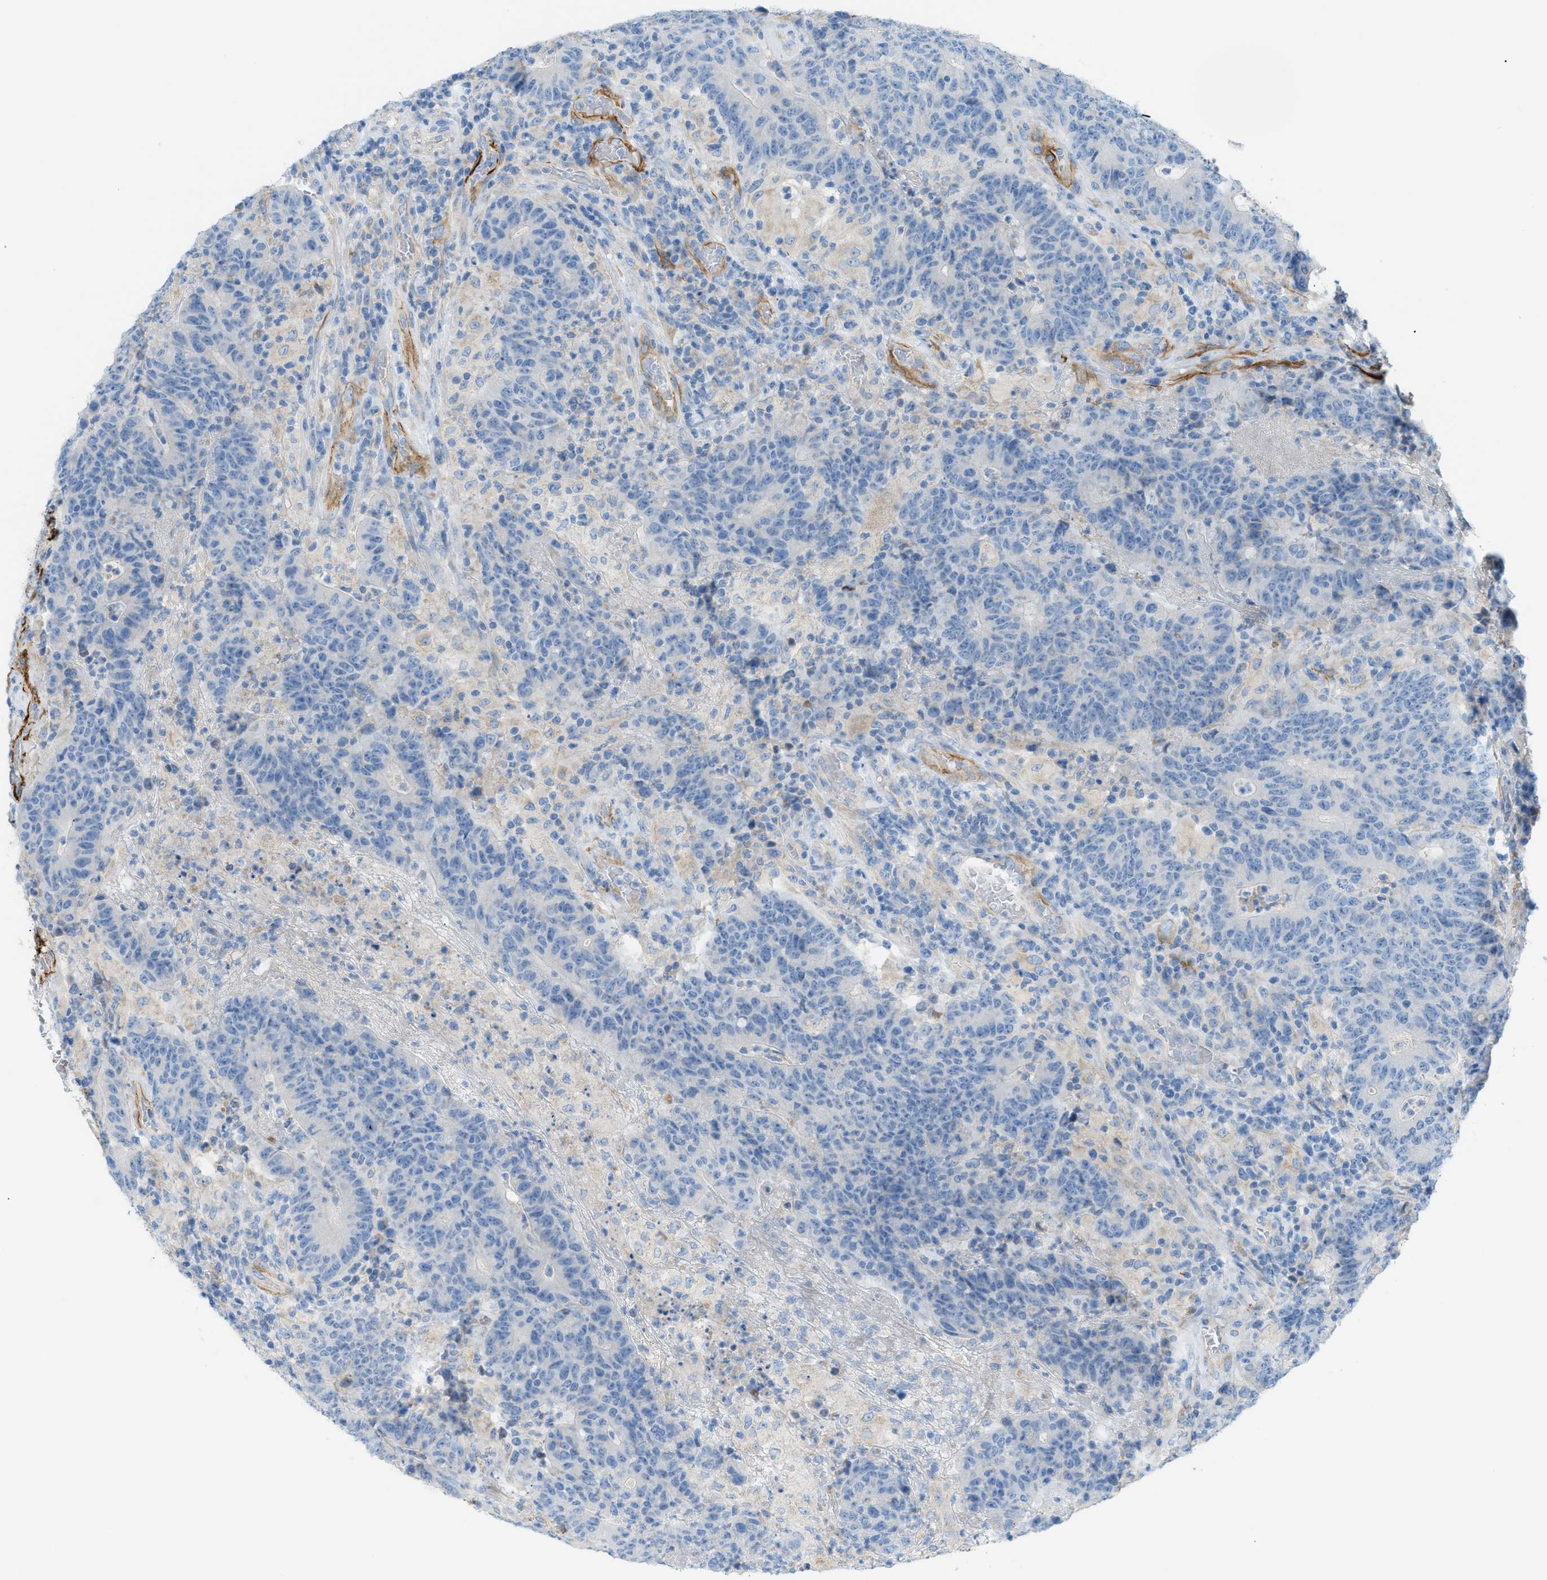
{"staining": {"intensity": "negative", "quantity": "none", "location": "none"}, "tissue": "colorectal cancer", "cell_type": "Tumor cells", "image_type": "cancer", "snomed": [{"axis": "morphology", "description": "Normal tissue, NOS"}, {"axis": "morphology", "description": "Adenocarcinoma, NOS"}, {"axis": "topography", "description": "Colon"}], "caption": "The image exhibits no staining of tumor cells in adenocarcinoma (colorectal).", "gene": "MYH11", "patient": {"sex": "female", "age": 75}}